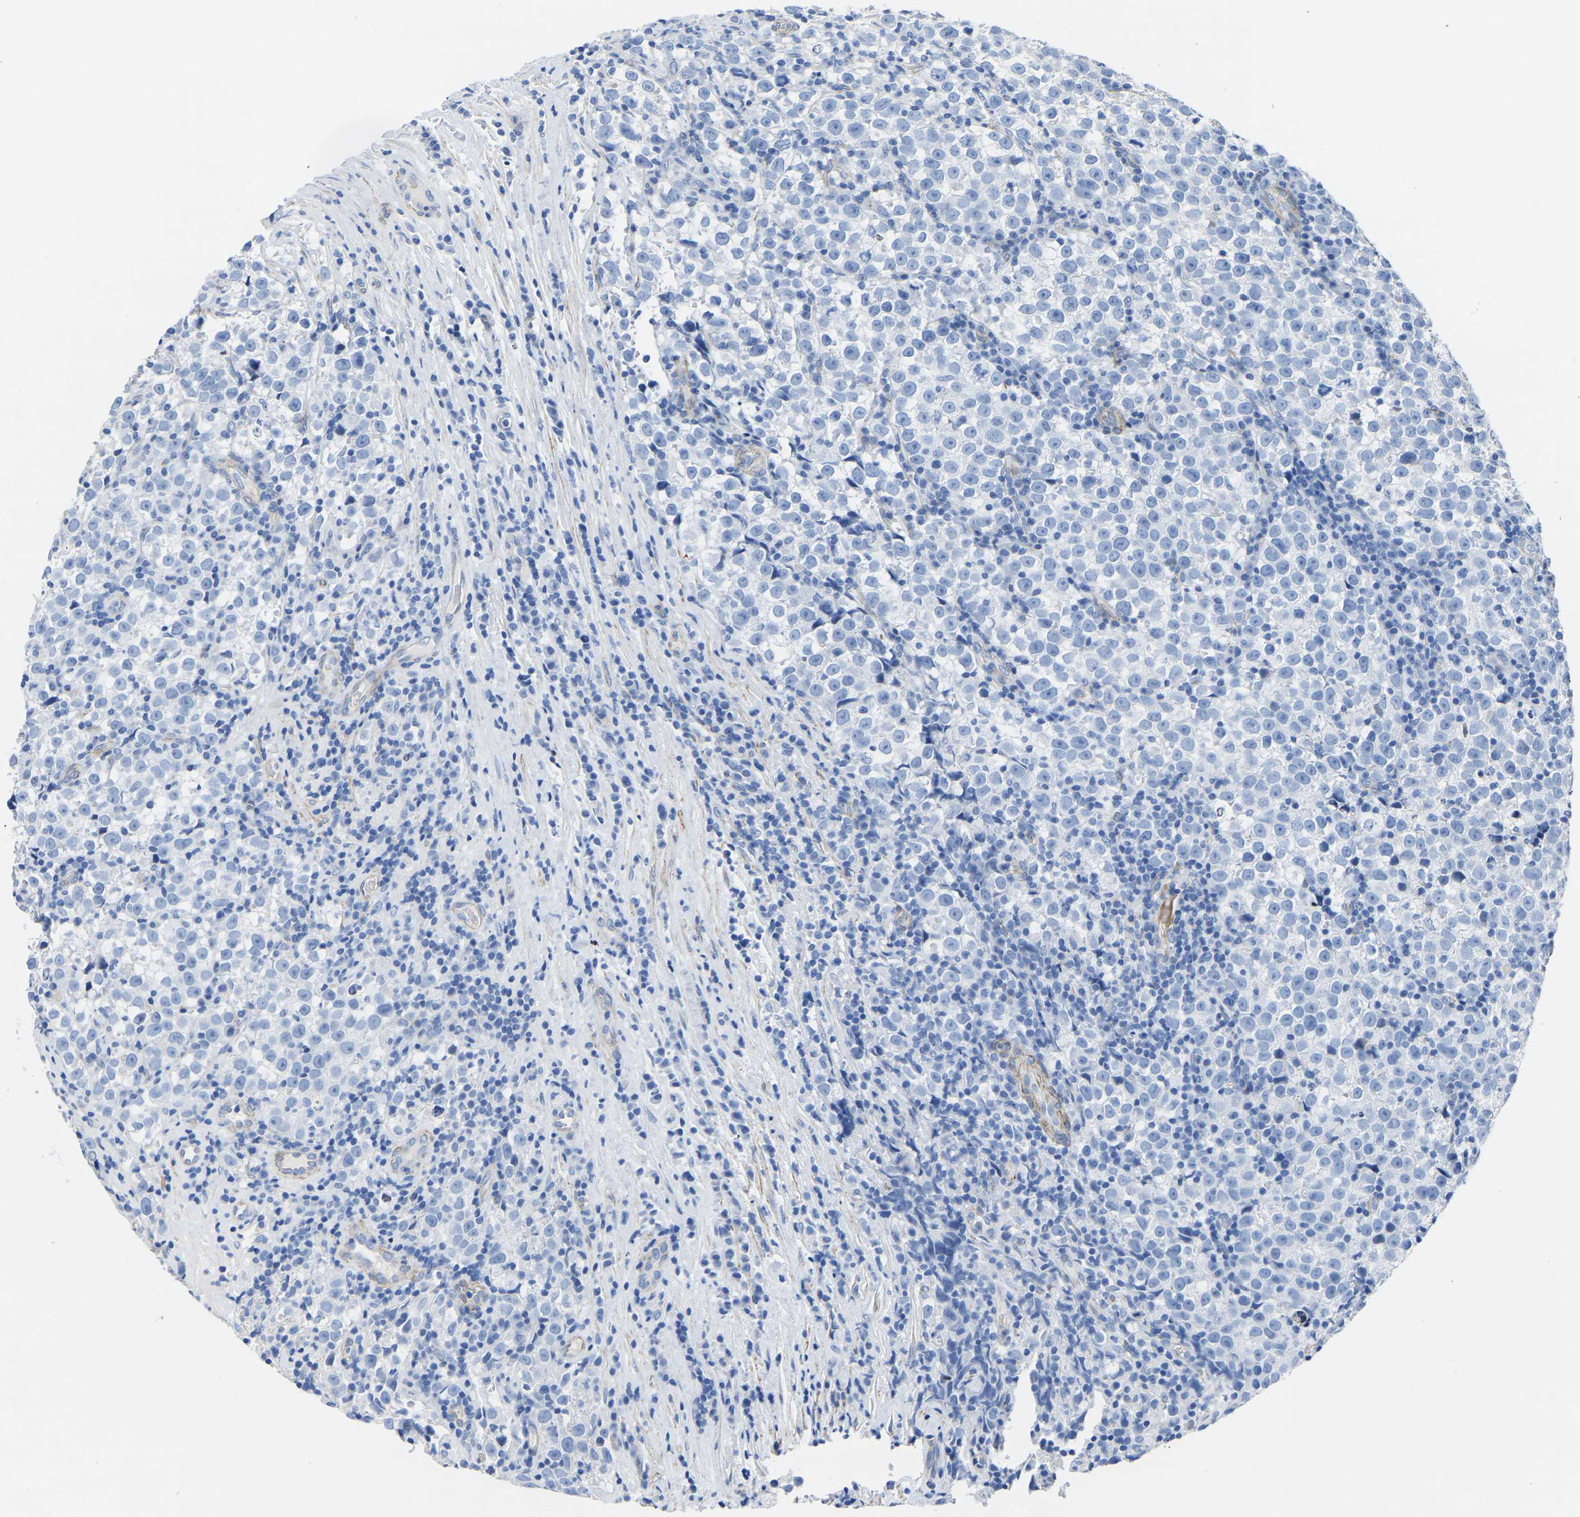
{"staining": {"intensity": "negative", "quantity": "none", "location": "none"}, "tissue": "testis cancer", "cell_type": "Tumor cells", "image_type": "cancer", "snomed": [{"axis": "morphology", "description": "Normal tissue, NOS"}, {"axis": "morphology", "description": "Seminoma, NOS"}, {"axis": "topography", "description": "Testis"}], "caption": "Testis seminoma was stained to show a protein in brown. There is no significant staining in tumor cells. (Brightfield microscopy of DAB (3,3'-diaminobenzidine) immunohistochemistry at high magnification).", "gene": "SLC45A3", "patient": {"sex": "male", "age": 43}}